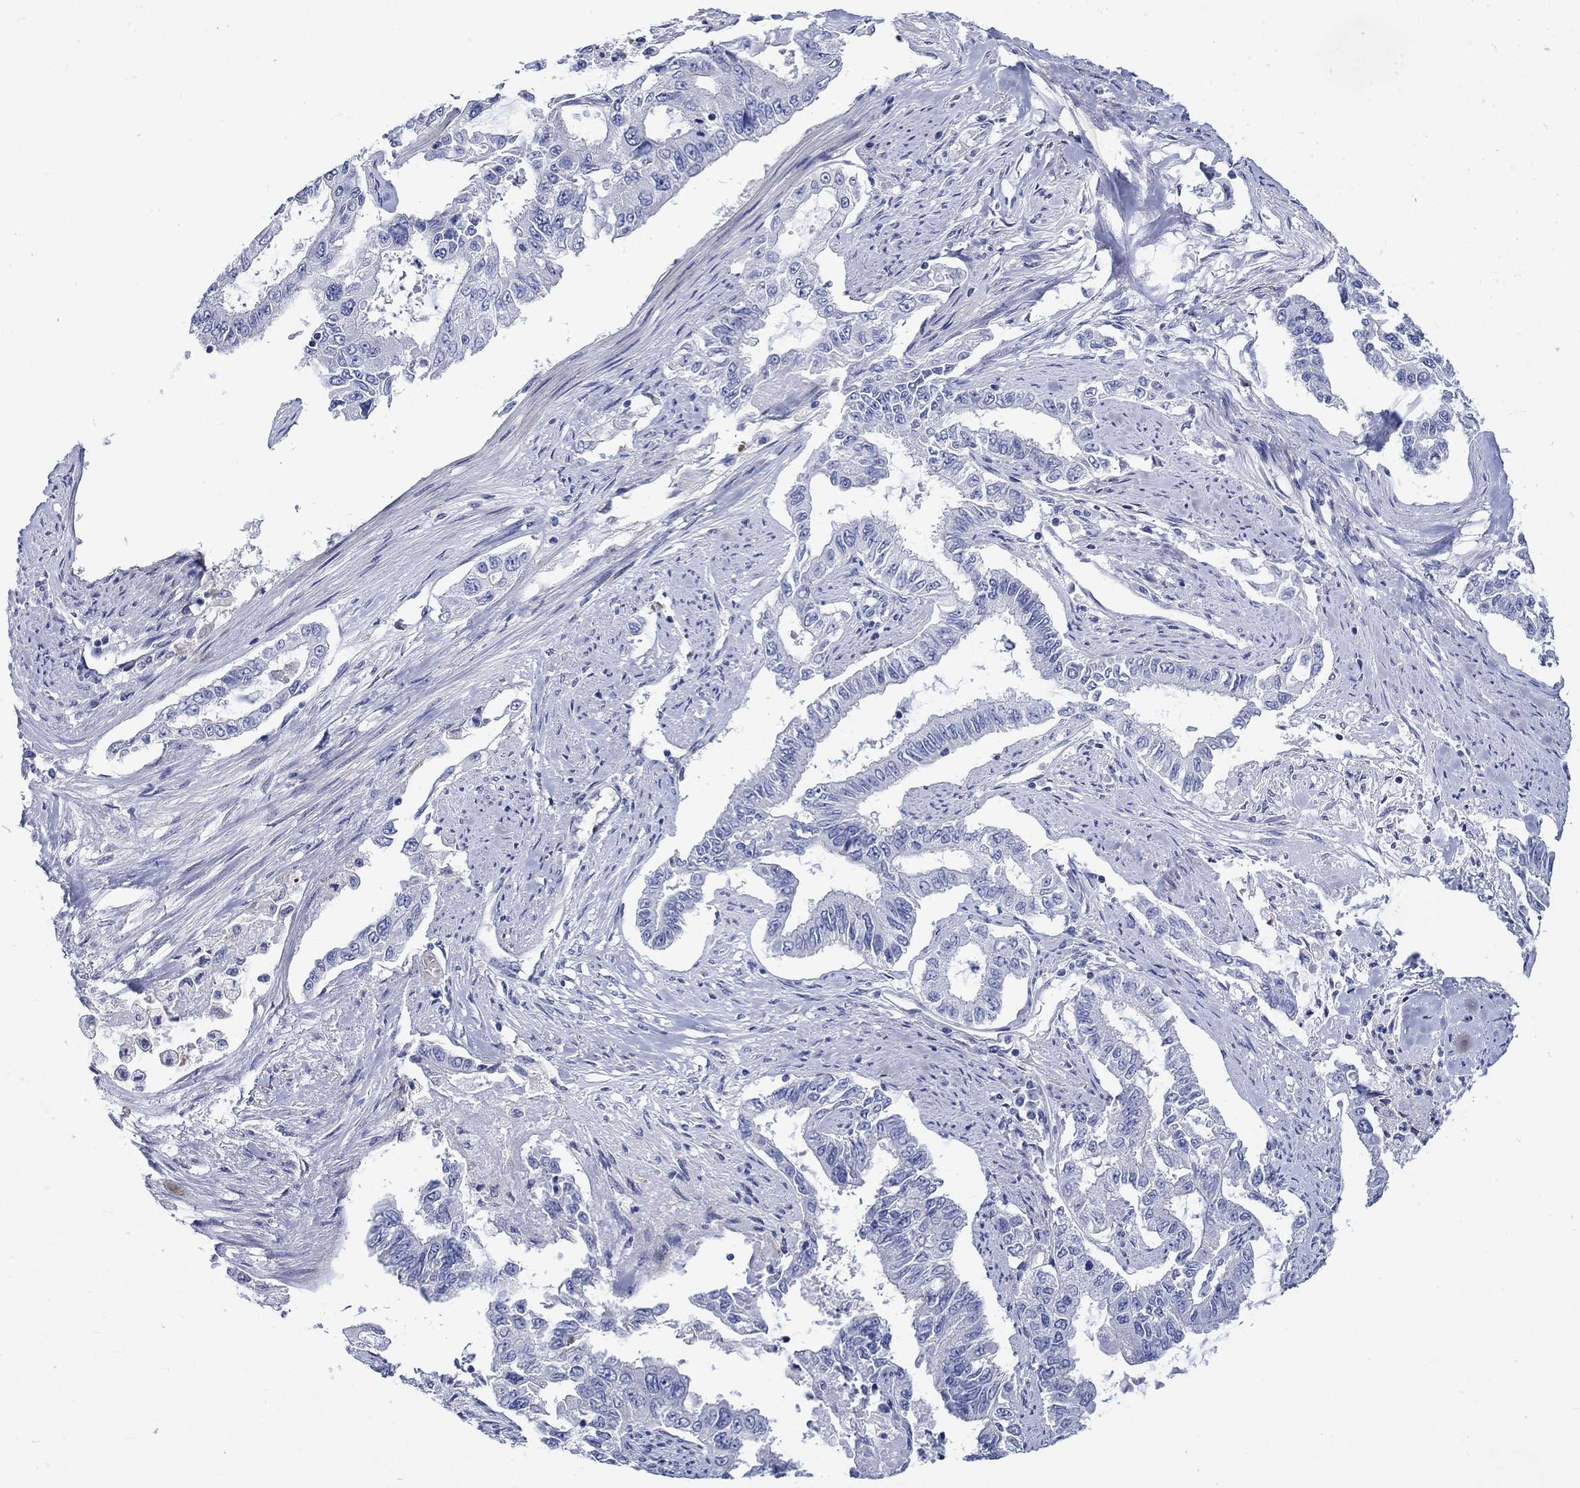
{"staining": {"intensity": "negative", "quantity": "none", "location": "none"}, "tissue": "endometrial cancer", "cell_type": "Tumor cells", "image_type": "cancer", "snomed": [{"axis": "morphology", "description": "Adenocarcinoma, NOS"}, {"axis": "topography", "description": "Uterus"}], "caption": "A photomicrograph of endometrial cancer (adenocarcinoma) stained for a protein shows no brown staining in tumor cells. Brightfield microscopy of IHC stained with DAB (brown) and hematoxylin (blue), captured at high magnification.", "gene": "NRIP3", "patient": {"sex": "female", "age": 59}}